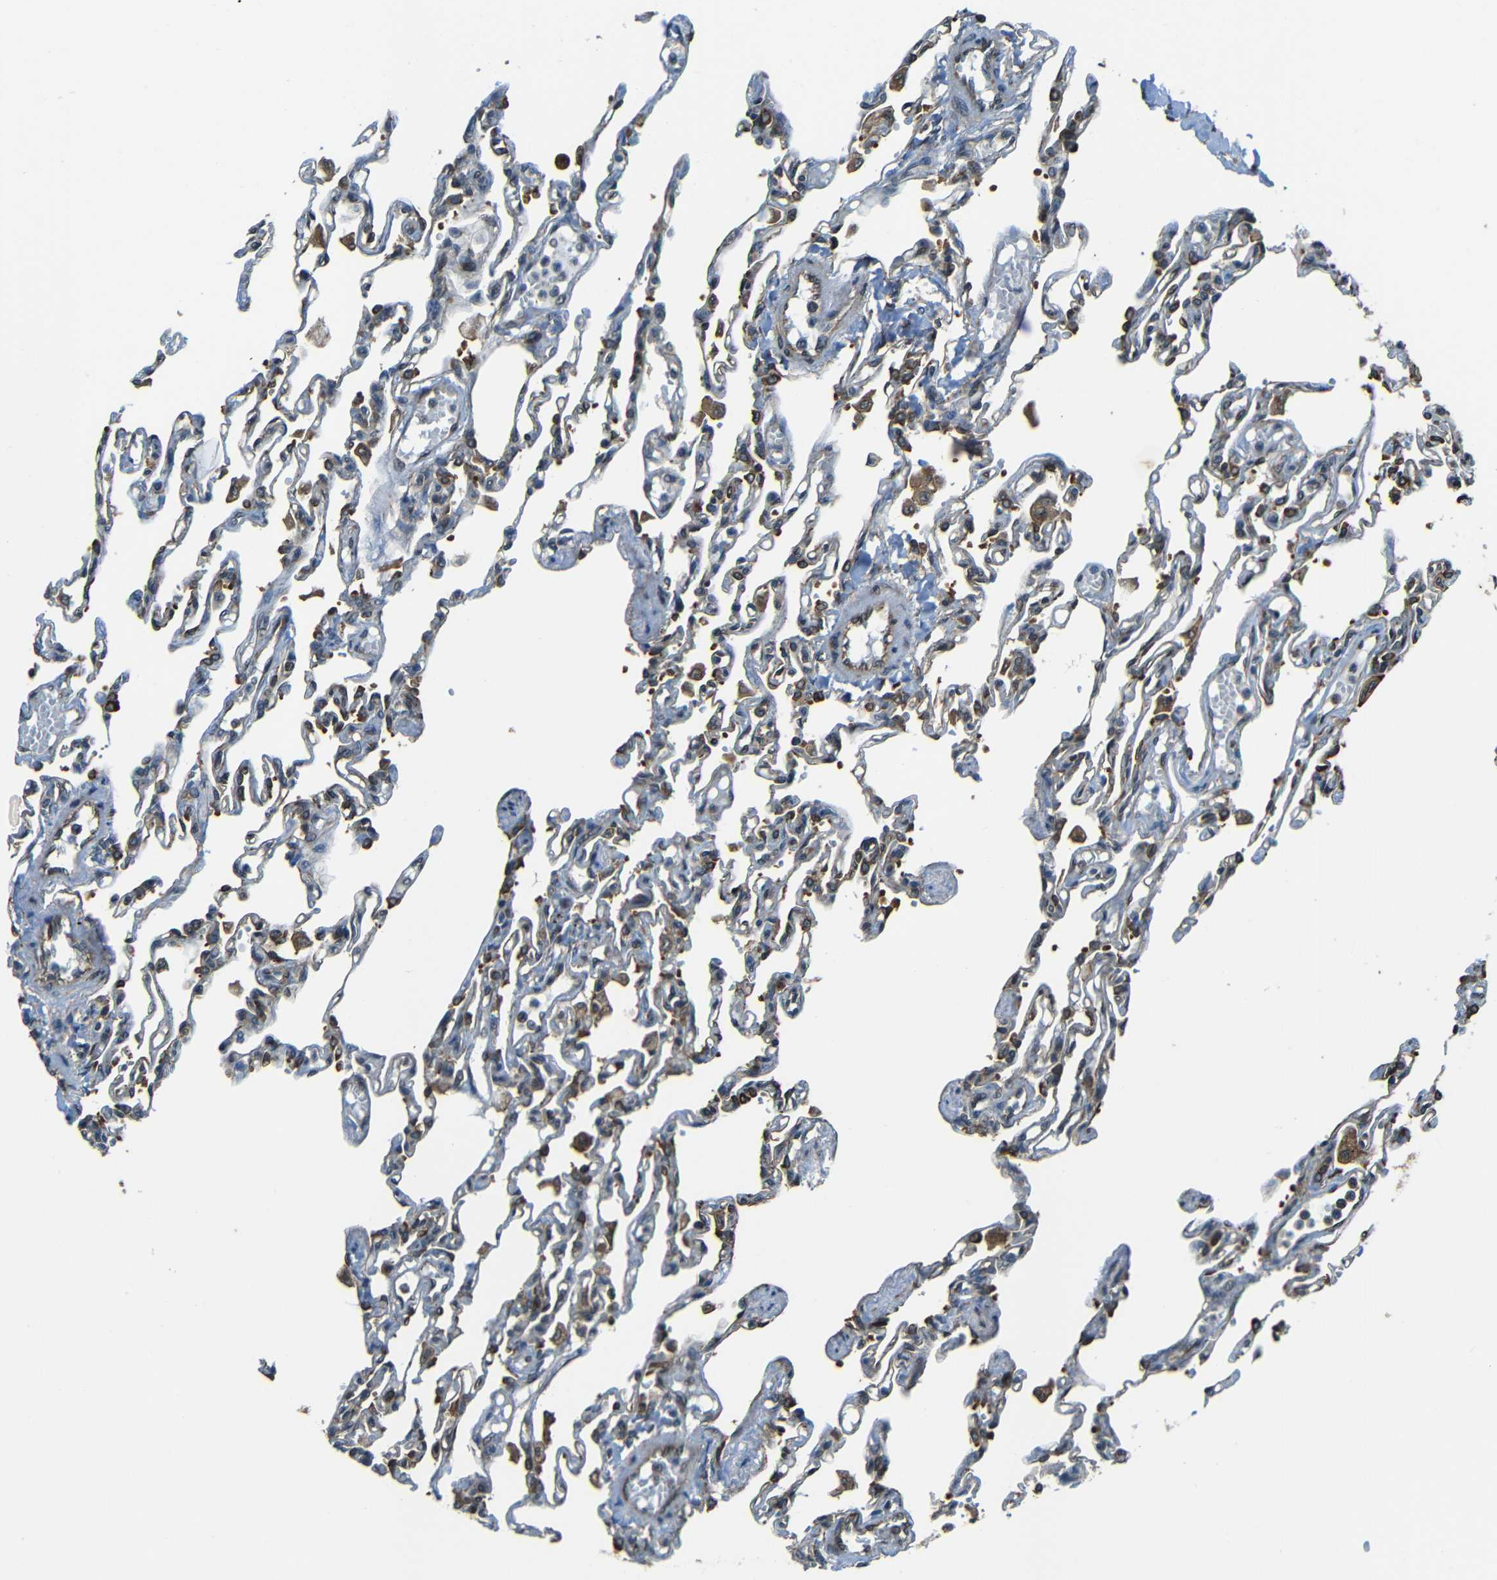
{"staining": {"intensity": "strong", "quantity": "25%-75%", "location": "cytoplasmic/membranous"}, "tissue": "lung", "cell_type": "Alveolar cells", "image_type": "normal", "snomed": [{"axis": "morphology", "description": "Normal tissue, NOS"}, {"axis": "topography", "description": "Lung"}], "caption": "A brown stain labels strong cytoplasmic/membranous expression of a protein in alveolar cells of normal lung.", "gene": "VAPB", "patient": {"sex": "male", "age": 21}}